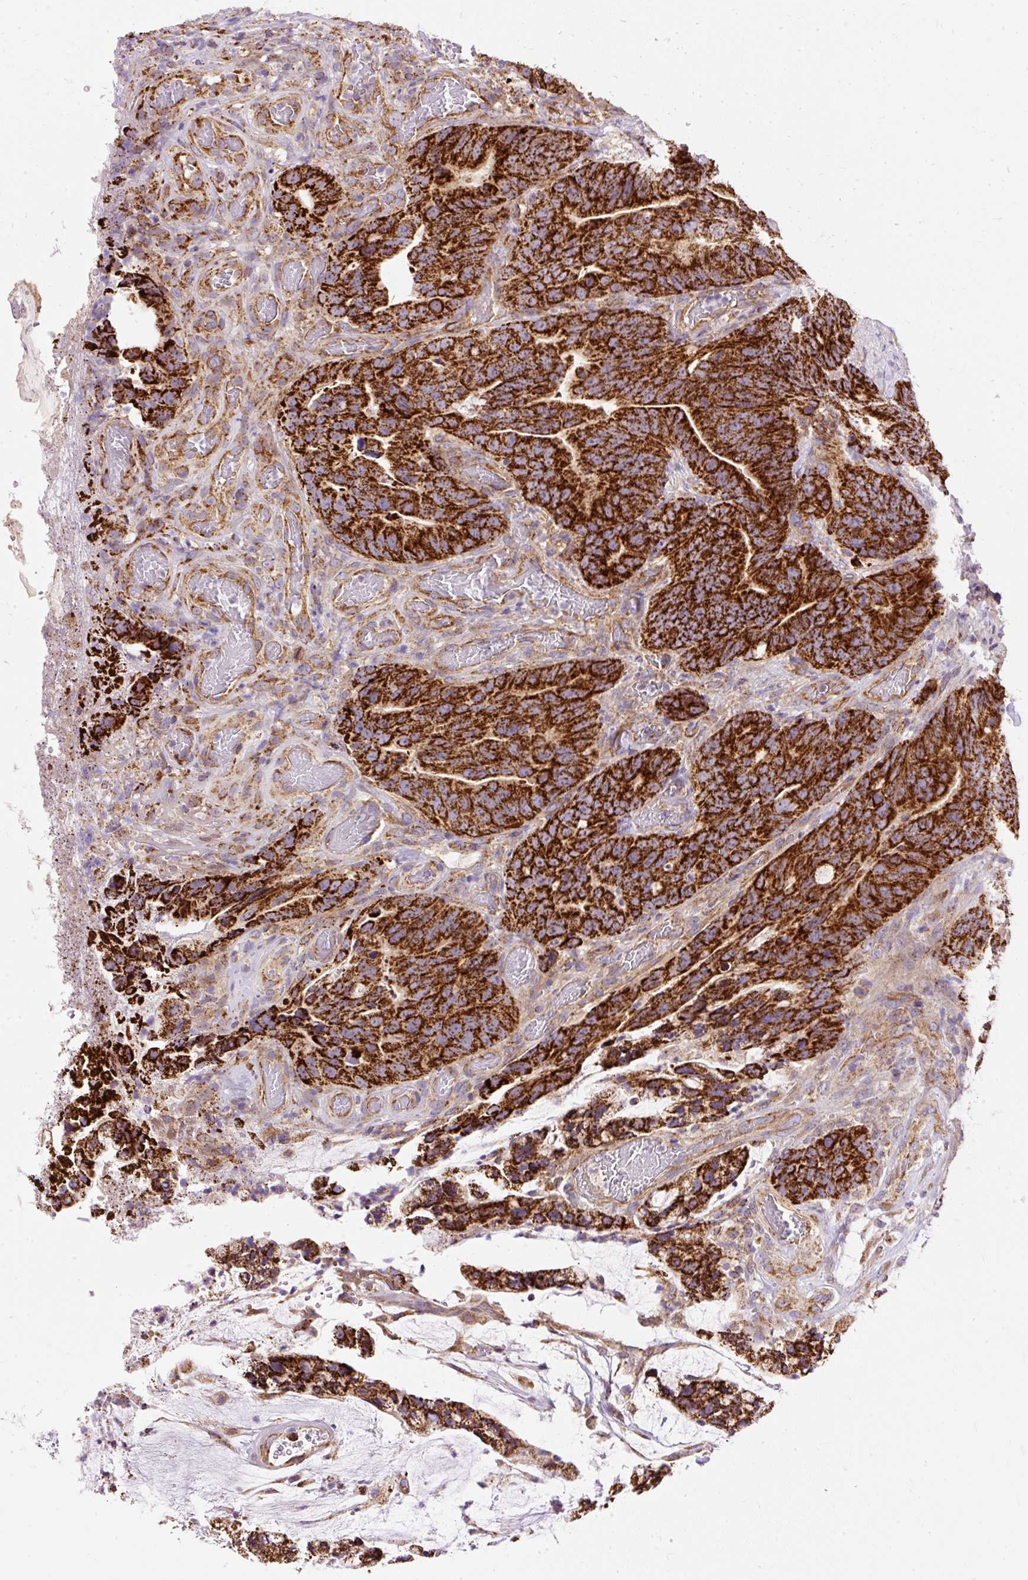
{"staining": {"intensity": "strong", "quantity": ">75%", "location": "cytoplasmic/membranous"}, "tissue": "colorectal cancer", "cell_type": "Tumor cells", "image_type": "cancer", "snomed": [{"axis": "morphology", "description": "Adenocarcinoma, NOS"}, {"axis": "topography", "description": "Colon"}], "caption": "Protein expression analysis of human colorectal cancer (adenocarcinoma) reveals strong cytoplasmic/membranous positivity in about >75% of tumor cells. The staining was performed using DAB (3,3'-diaminobenzidine) to visualize the protein expression in brown, while the nuclei were stained in blue with hematoxylin (Magnification: 20x).", "gene": "CEP290", "patient": {"sex": "female", "age": 82}}